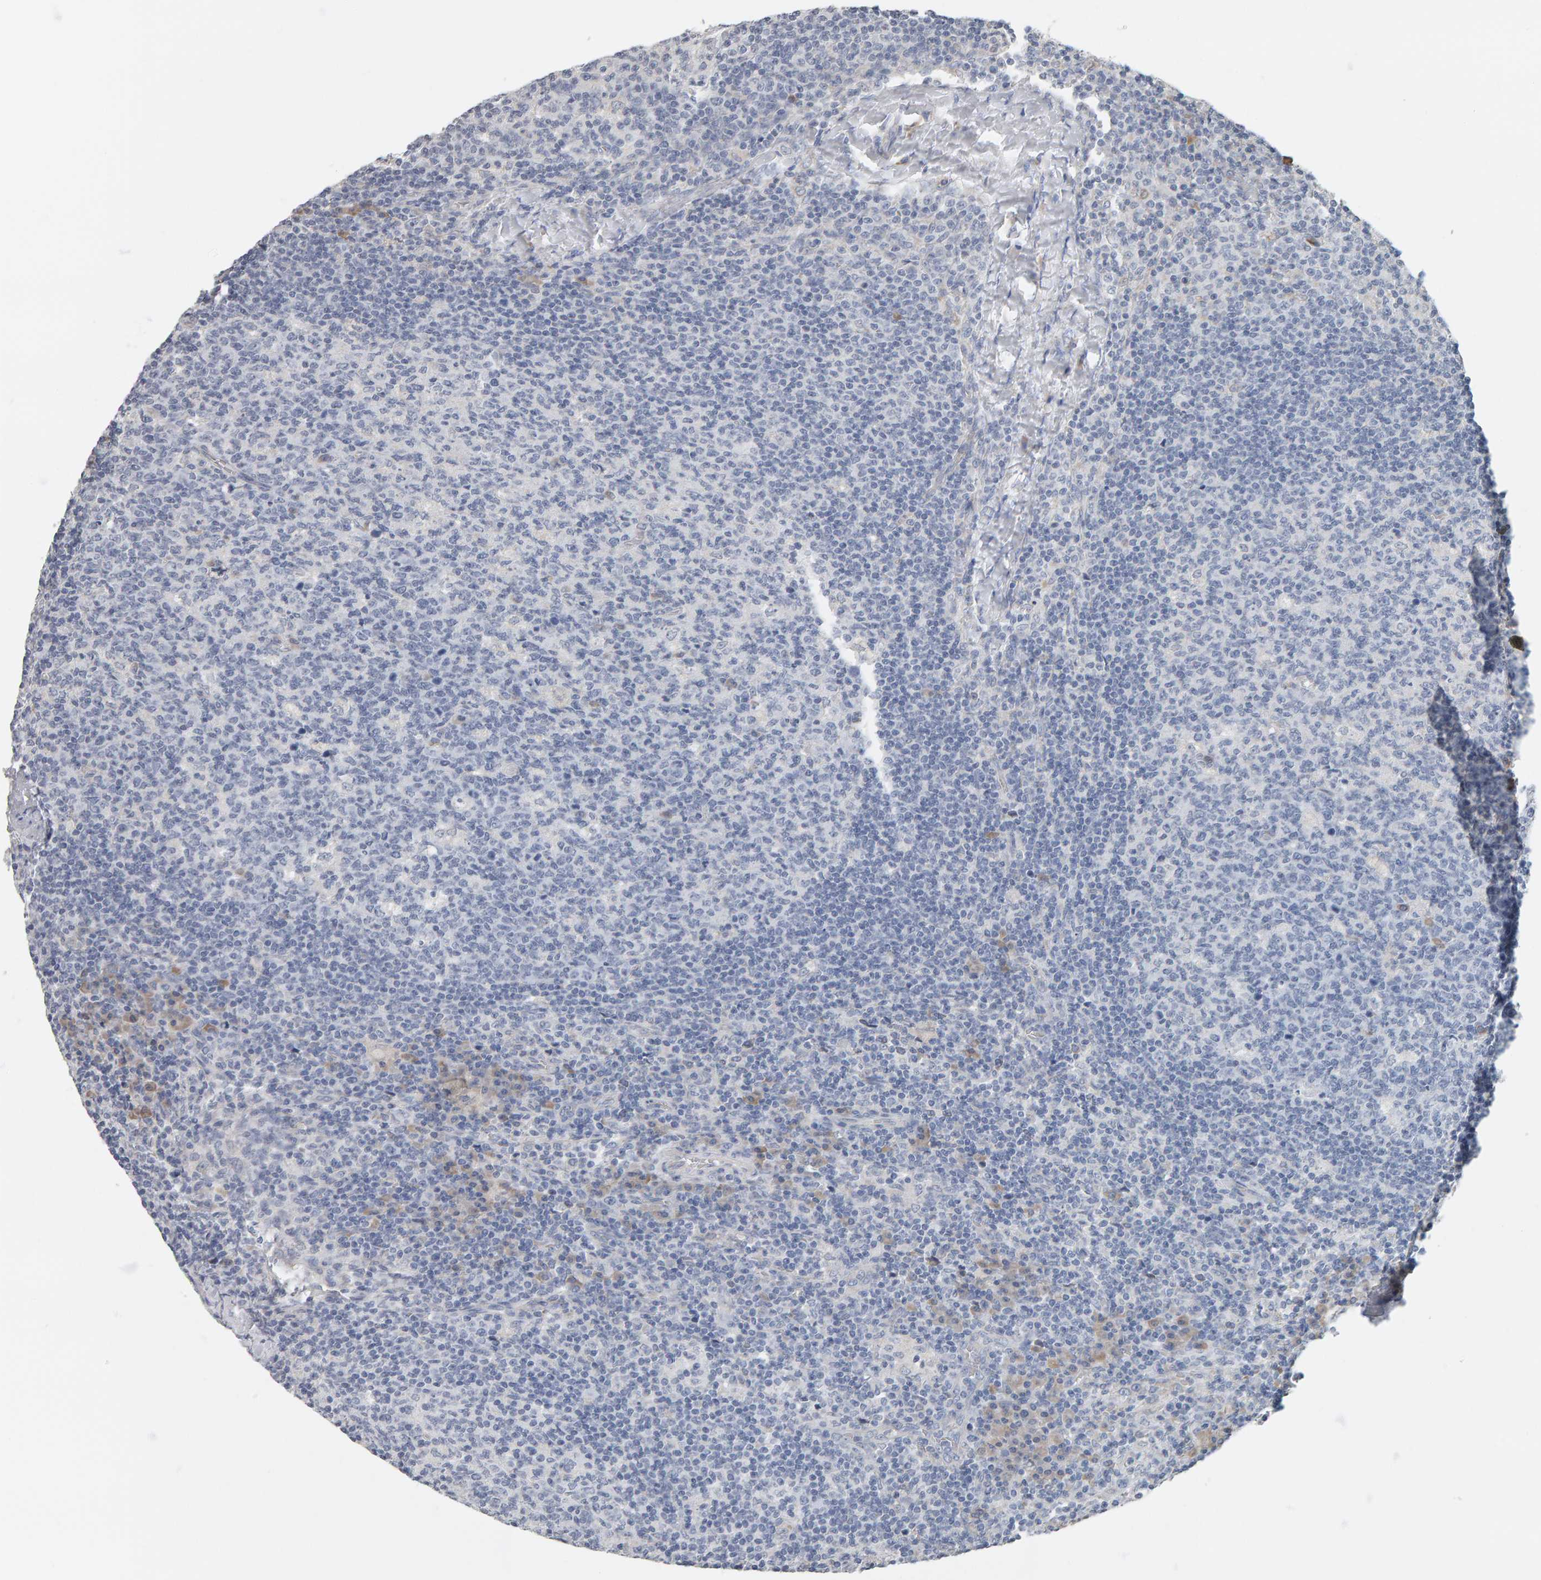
{"staining": {"intensity": "negative", "quantity": "none", "location": "none"}, "tissue": "lymph node", "cell_type": "Germinal center cells", "image_type": "normal", "snomed": [{"axis": "morphology", "description": "Normal tissue, NOS"}, {"axis": "morphology", "description": "Inflammation, NOS"}, {"axis": "topography", "description": "Lymph node"}], "caption": "High magnification brightfield microscopy of unremarkable lymph node stained with DAB (3,3'-diaminobenzidine) (brown) and counterstained with hematoxylin (blue): germinal center cells show no significant positivity.", "gene": "ADHFE1", "patient": {"sex": "male", "age": 55}}